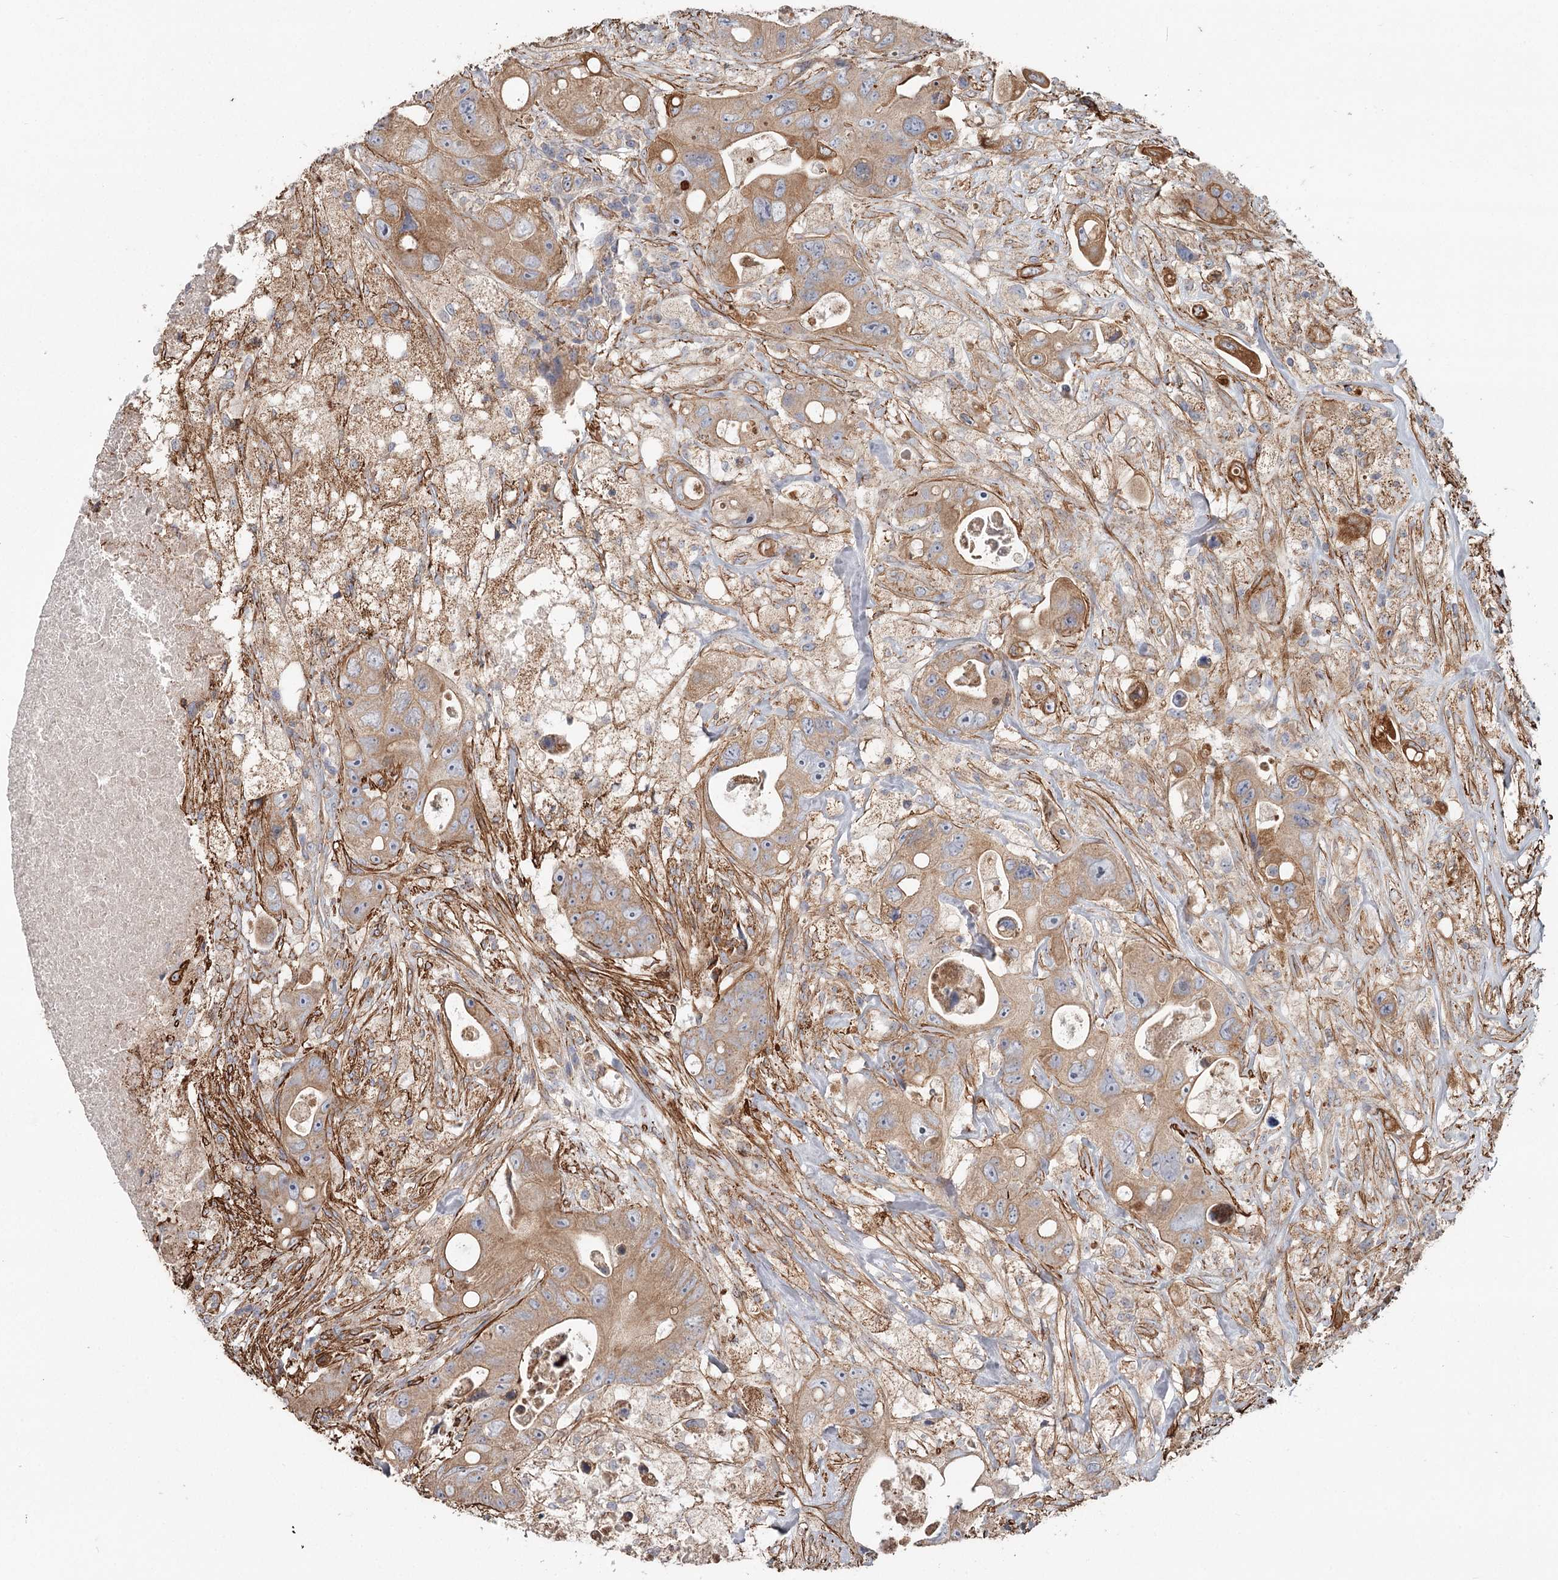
{"staining": {"intensity": "moderate", "quantity": ">75%", "location": "cytoplasmic/membranous"}, "tissue": "colorectal cancer", "cell_type": "Tumor cells", "image_type": "cancer", "snomed": [{"axis": "morphology", "description": "Adenocarcinoma, NOS"}, {"axis": "topography", "description": "Colon"}], "caption": "Approximately >75% of tumor cells in human colorectal cancer (adenocarcinoma) demonstrate moderate cytoplasmic/membranous protein expression as visualized by brown immunohistochemical staining.", "gene": "DHRS9", "patient": {"sex": "female", "age": 46}}